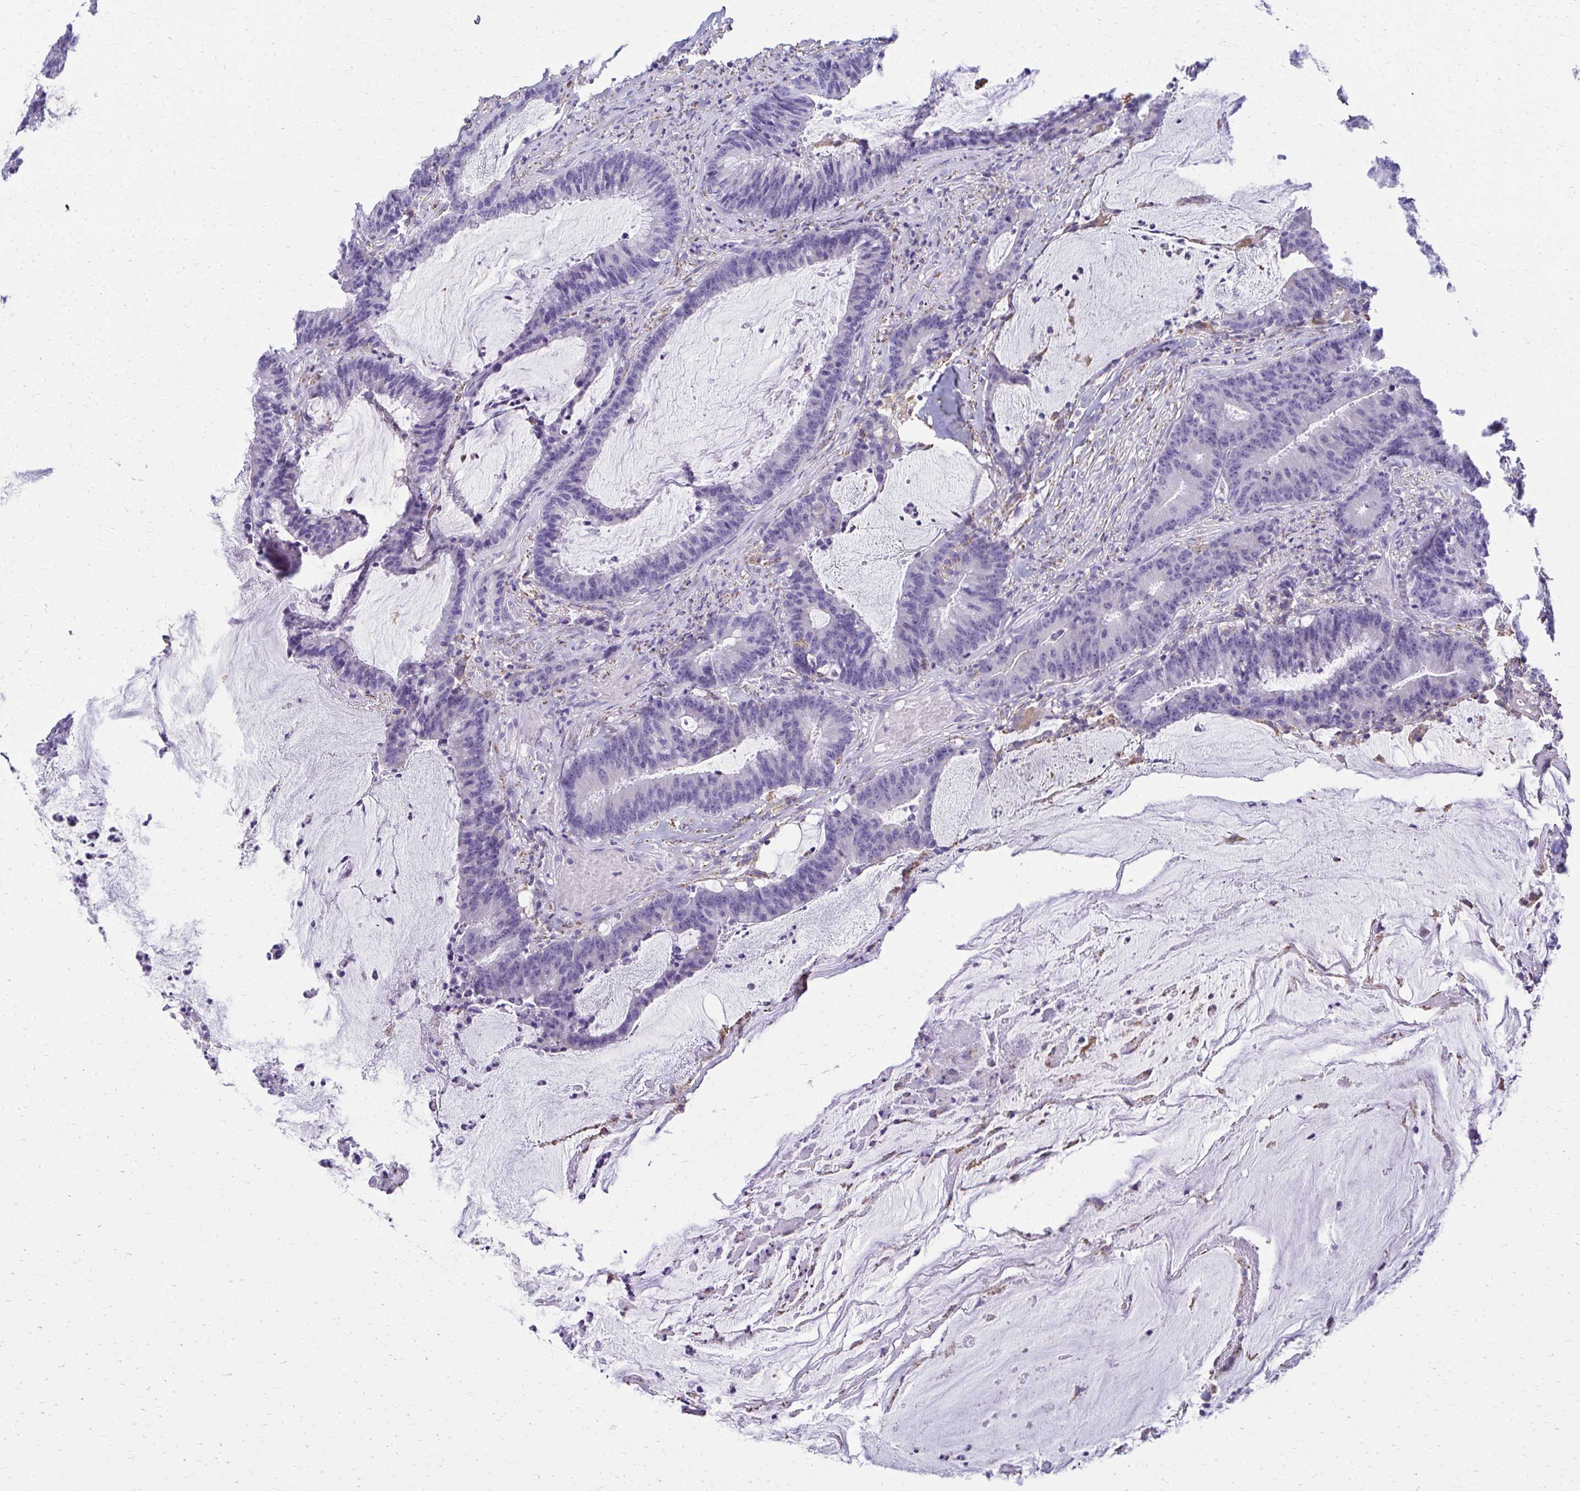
{"staining": {"intensity": "negative", "quantity": "none", "location": "none"}, "tissue": "colorectal cancer", "cell_type": "Tumor cells", "image_type": "cancer", "snomed": [{"axis": "morphology", "description": "Adenocarcinoma, NOS"}, {"axis": "topography", "description": "Colon"}], "caption": "DAB immunohistochemical staining of human colorectal cancer displays no significant positivity in tumor cells.", "gene": "AIG1", "patient": {"sex": "female", "age": 78}}